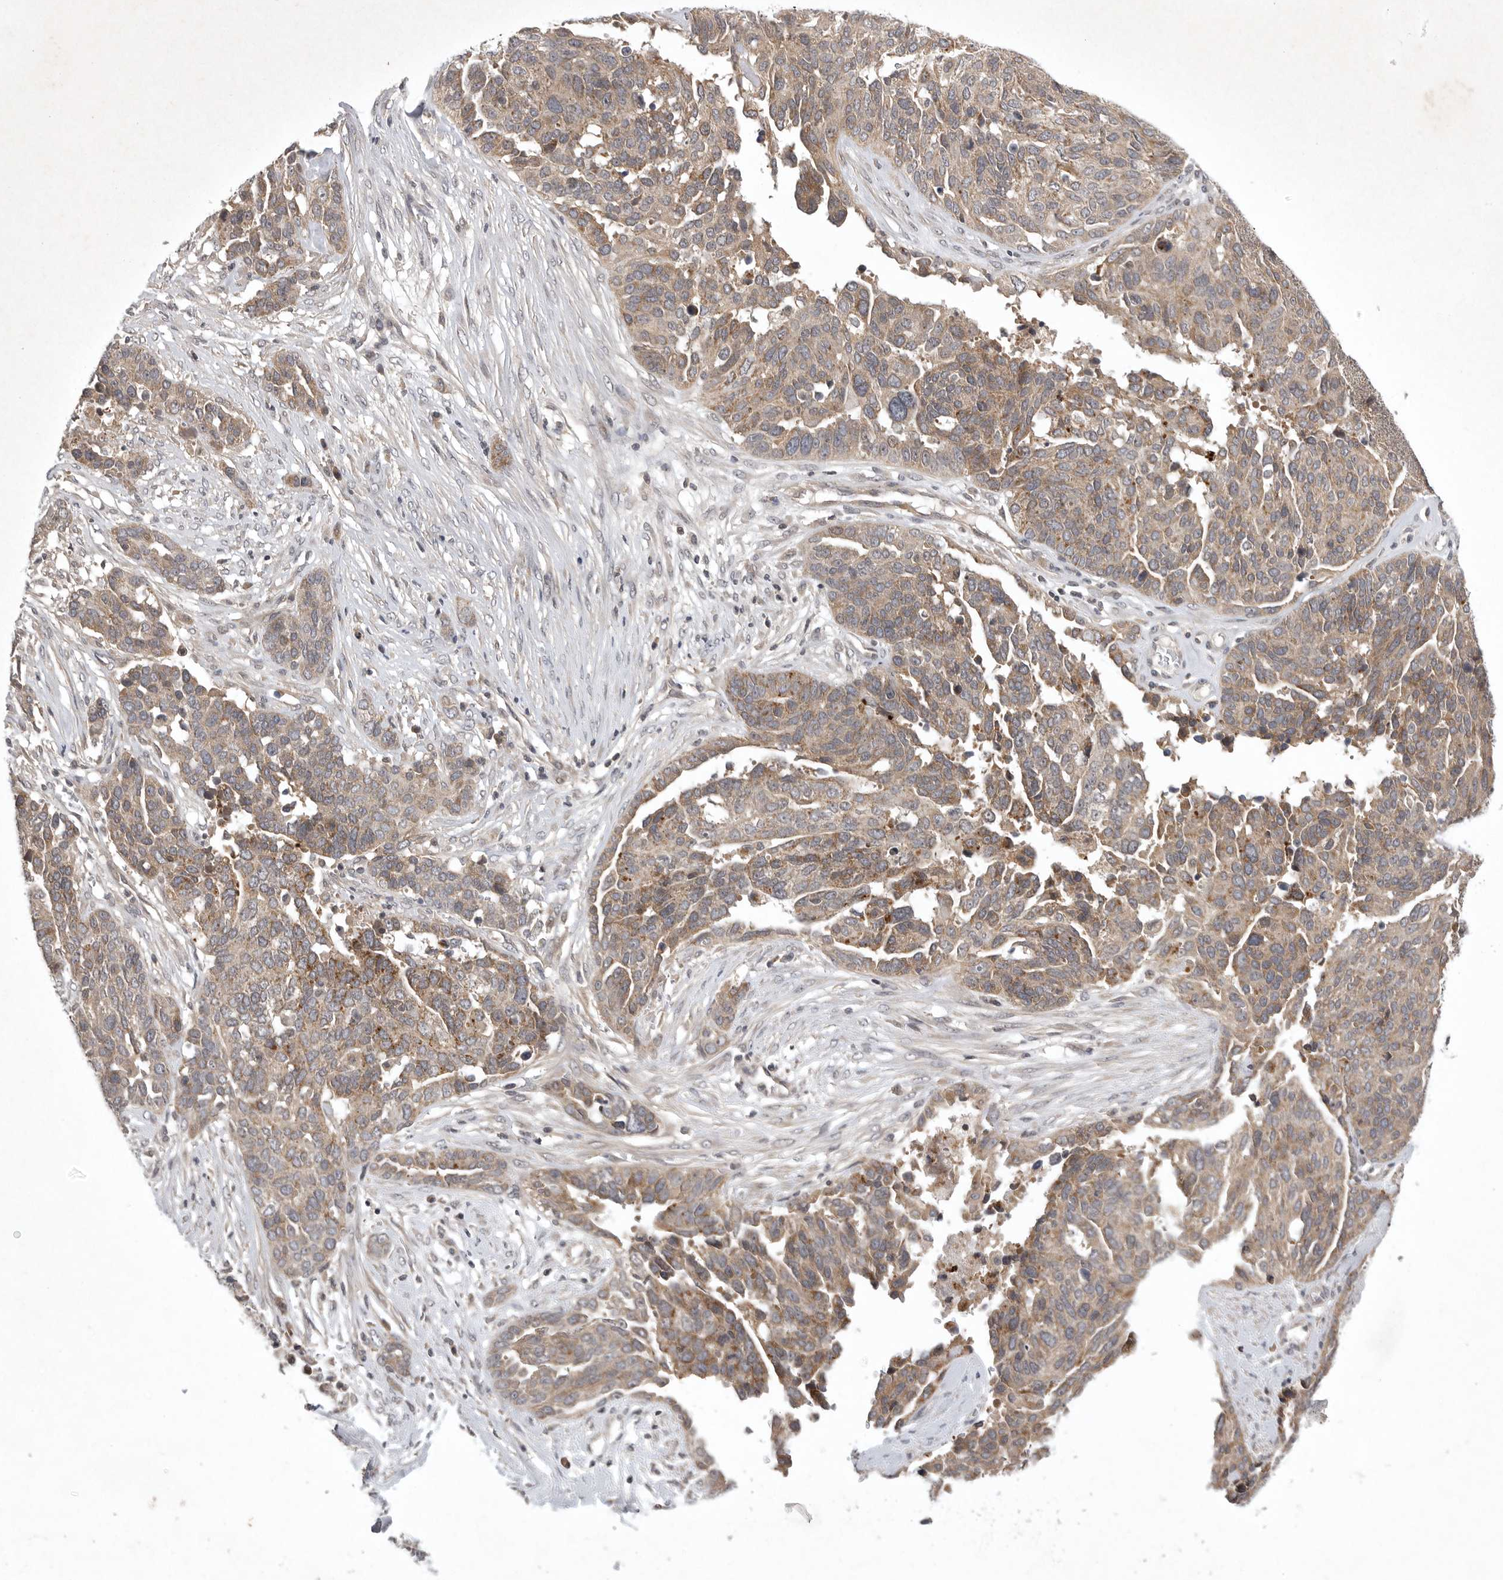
{"staining": {"intensity": "weak", "quantity": ">75%", "location": "cytoplasmic/membranous"}, "tissue": "ovarian cancer", "cell_type": "Tumor cells", "image_type": "cancer", "snomed": [{"axis": "morphology", "description": "Cystadenocarcinoma, serous, NOS"}, {"axis": "topography", "description": "Ovary"}], "caption": "Immunohistochemistry (DAB) staining of human ovarian cancer displays weak cytoplasmic/membranous protein expression in about >75% of tumor cells.", "gene": "UBE3D", "patient": {"sex": "female", "age": 44}}